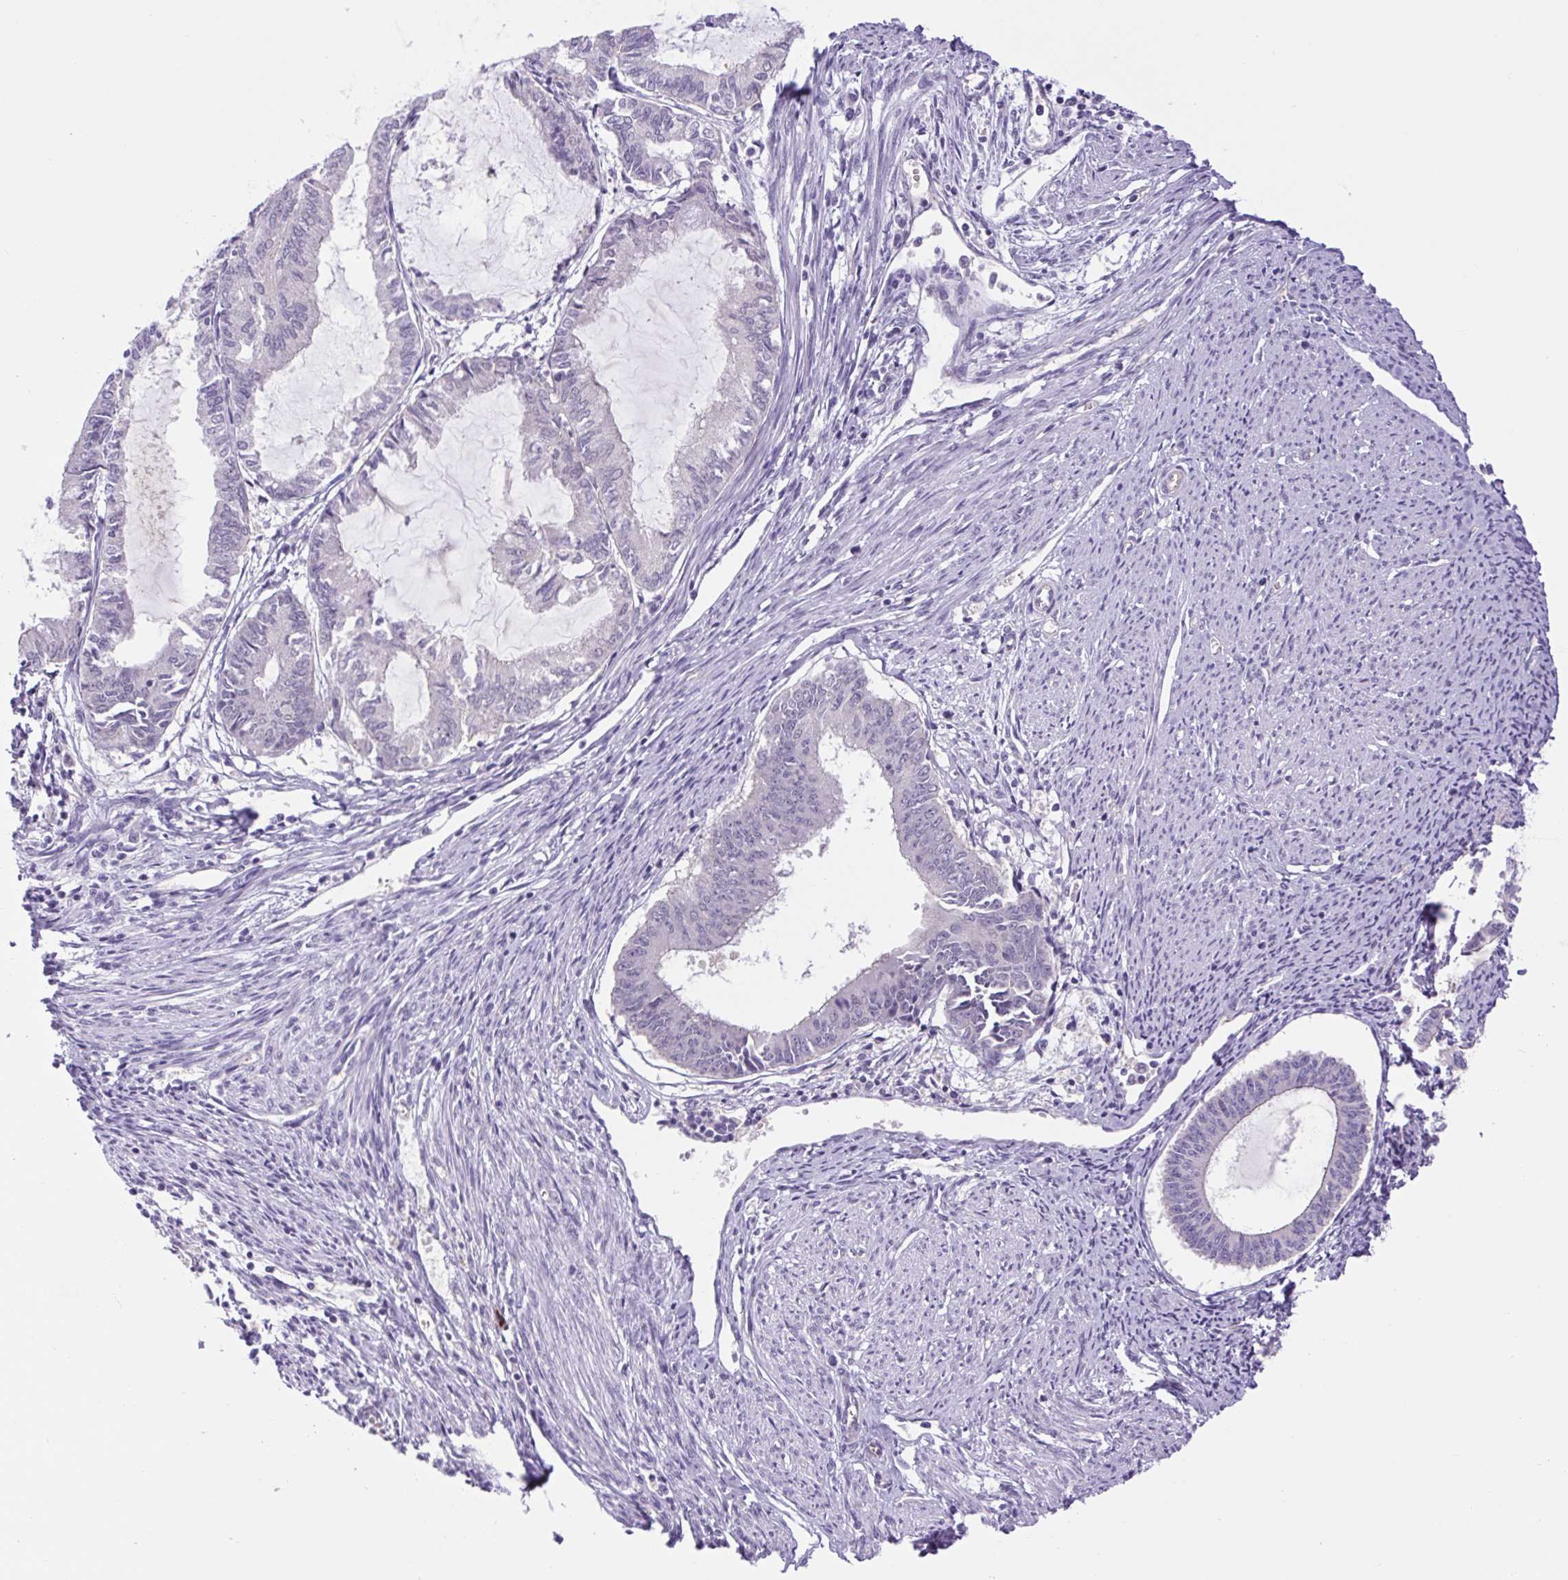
{"staining": {"intensity": "negative", "quantity": "none", "location": "none"}, "tissue": "endometrial cancer", "cell_type": "Tumor cells", "image_type": "cancer", "snomed": [{"axis": "morphology", "description": "Adenocarcinoma, NOS"}, {"axis": "topography", "description": "Endometrium"}], "caption": "IHC image of neoplastic tissue: human endometrial cancer (adenocarcinoma) stained with DAB (3,3'-diaminobenzidine) shows no significant protein staining in tumor cells. Brightfield microscopy of immunohistochemistry stained with DAB (brown) and hematoxylin (blue), captured at high magnification.", "gene": "FAM177B", "patient": {"sex": "female", "age": 86}}